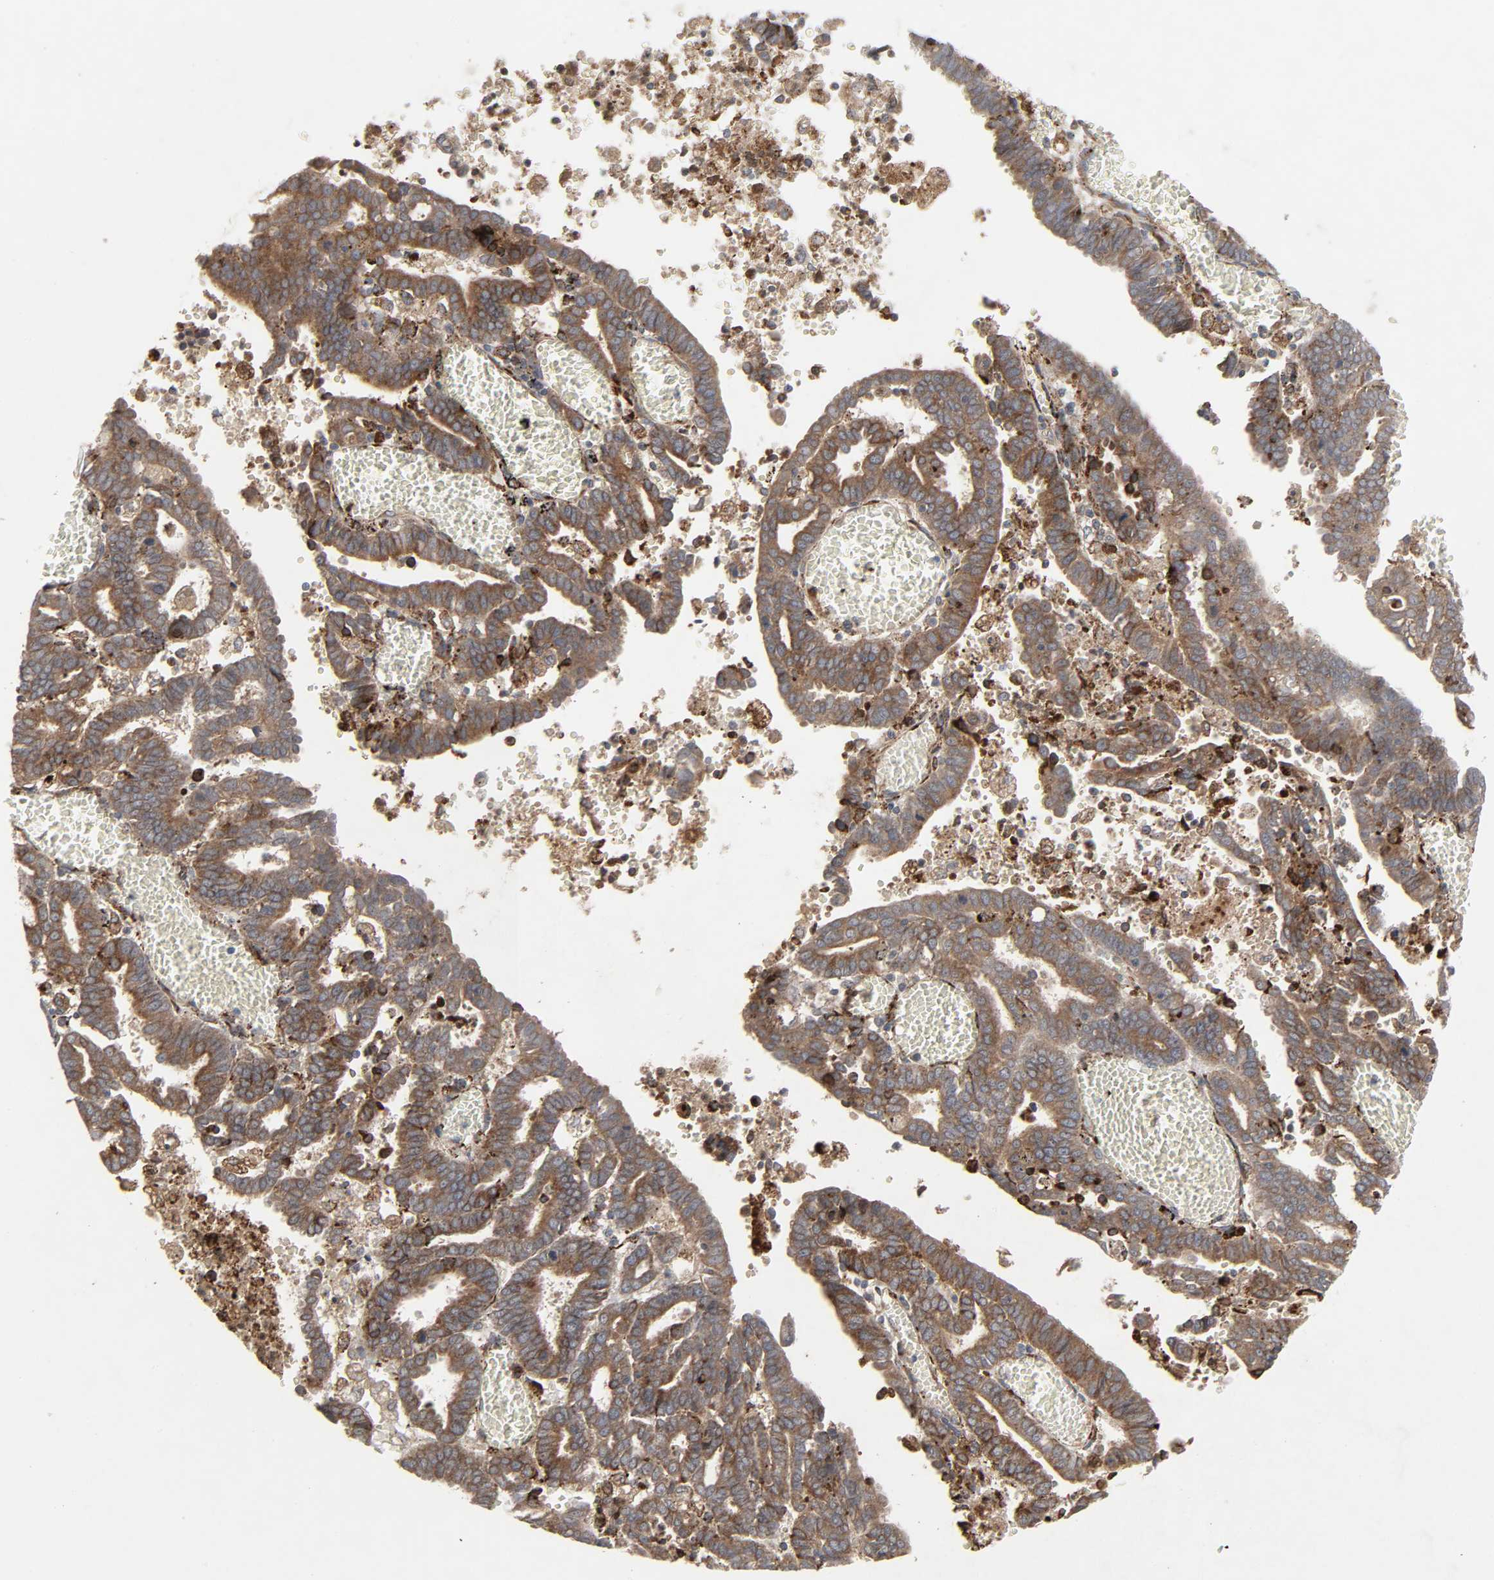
{"staining": {"intensity": "moderate", "quantity": ">75%", "location": "cytoplasmic/membranous"}, "tissue": "endometrial cancer", "cell_type": "Tumor cells", "image_type": "cancer", "snomed": [{"axis": "morphology", "description": "Adenocarcinoma, NOS"}, {"axis": "topography", "description": "Uterus"}], "caption": "Immunohistochemistry (IHC) of human adenocarcinoma (endometrial) demonstrates medium levels of moderate cytoplasmic/membranous staining in approximately >75% of tumor cells. Immunohistochemistry (IHC) stains the protein of interest in brown and the nuclei are stained blue.", "gene": "ADCY4", "patient": {"sex": "female", "age": 83}}